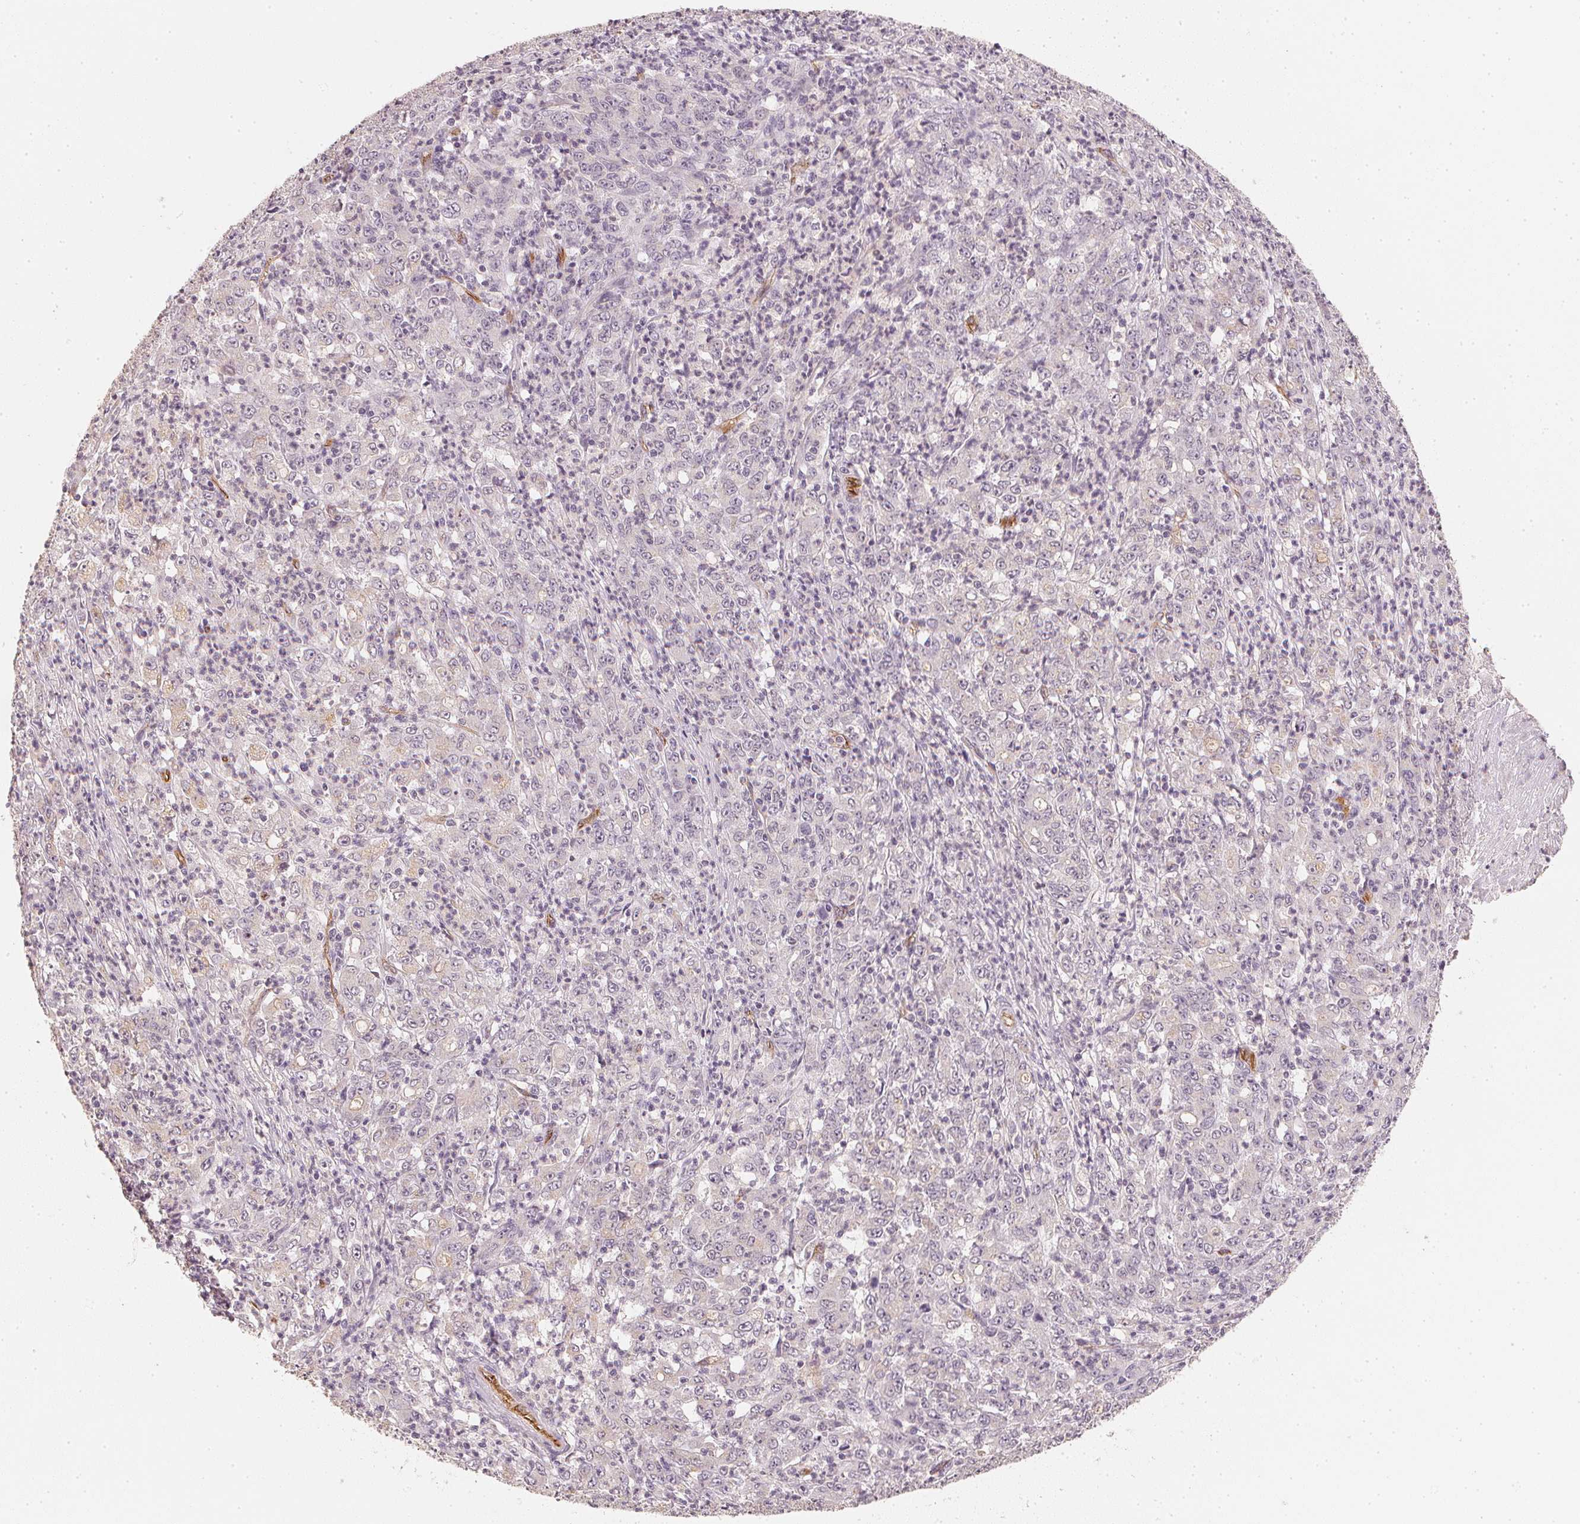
{"staining": {"intensity": "negative", "quantity": "none", "location": "none"}, "tissue": "stomach cancer", "cell_type": "Tumor cells", "image_type": "cancer", "snomed": [{"axis": "morphology", "description": "Adenocarcinoma, NOS"}, {"axis": "topography", "description": "Stomach, lower"}], "caption": "This is an immunohistochemistry (IHC) micrograph of human stomach cancer. There is no positivity in tumor cells.", "gene": "CIB1", "patient": {"sex": "female", "age": 71}}